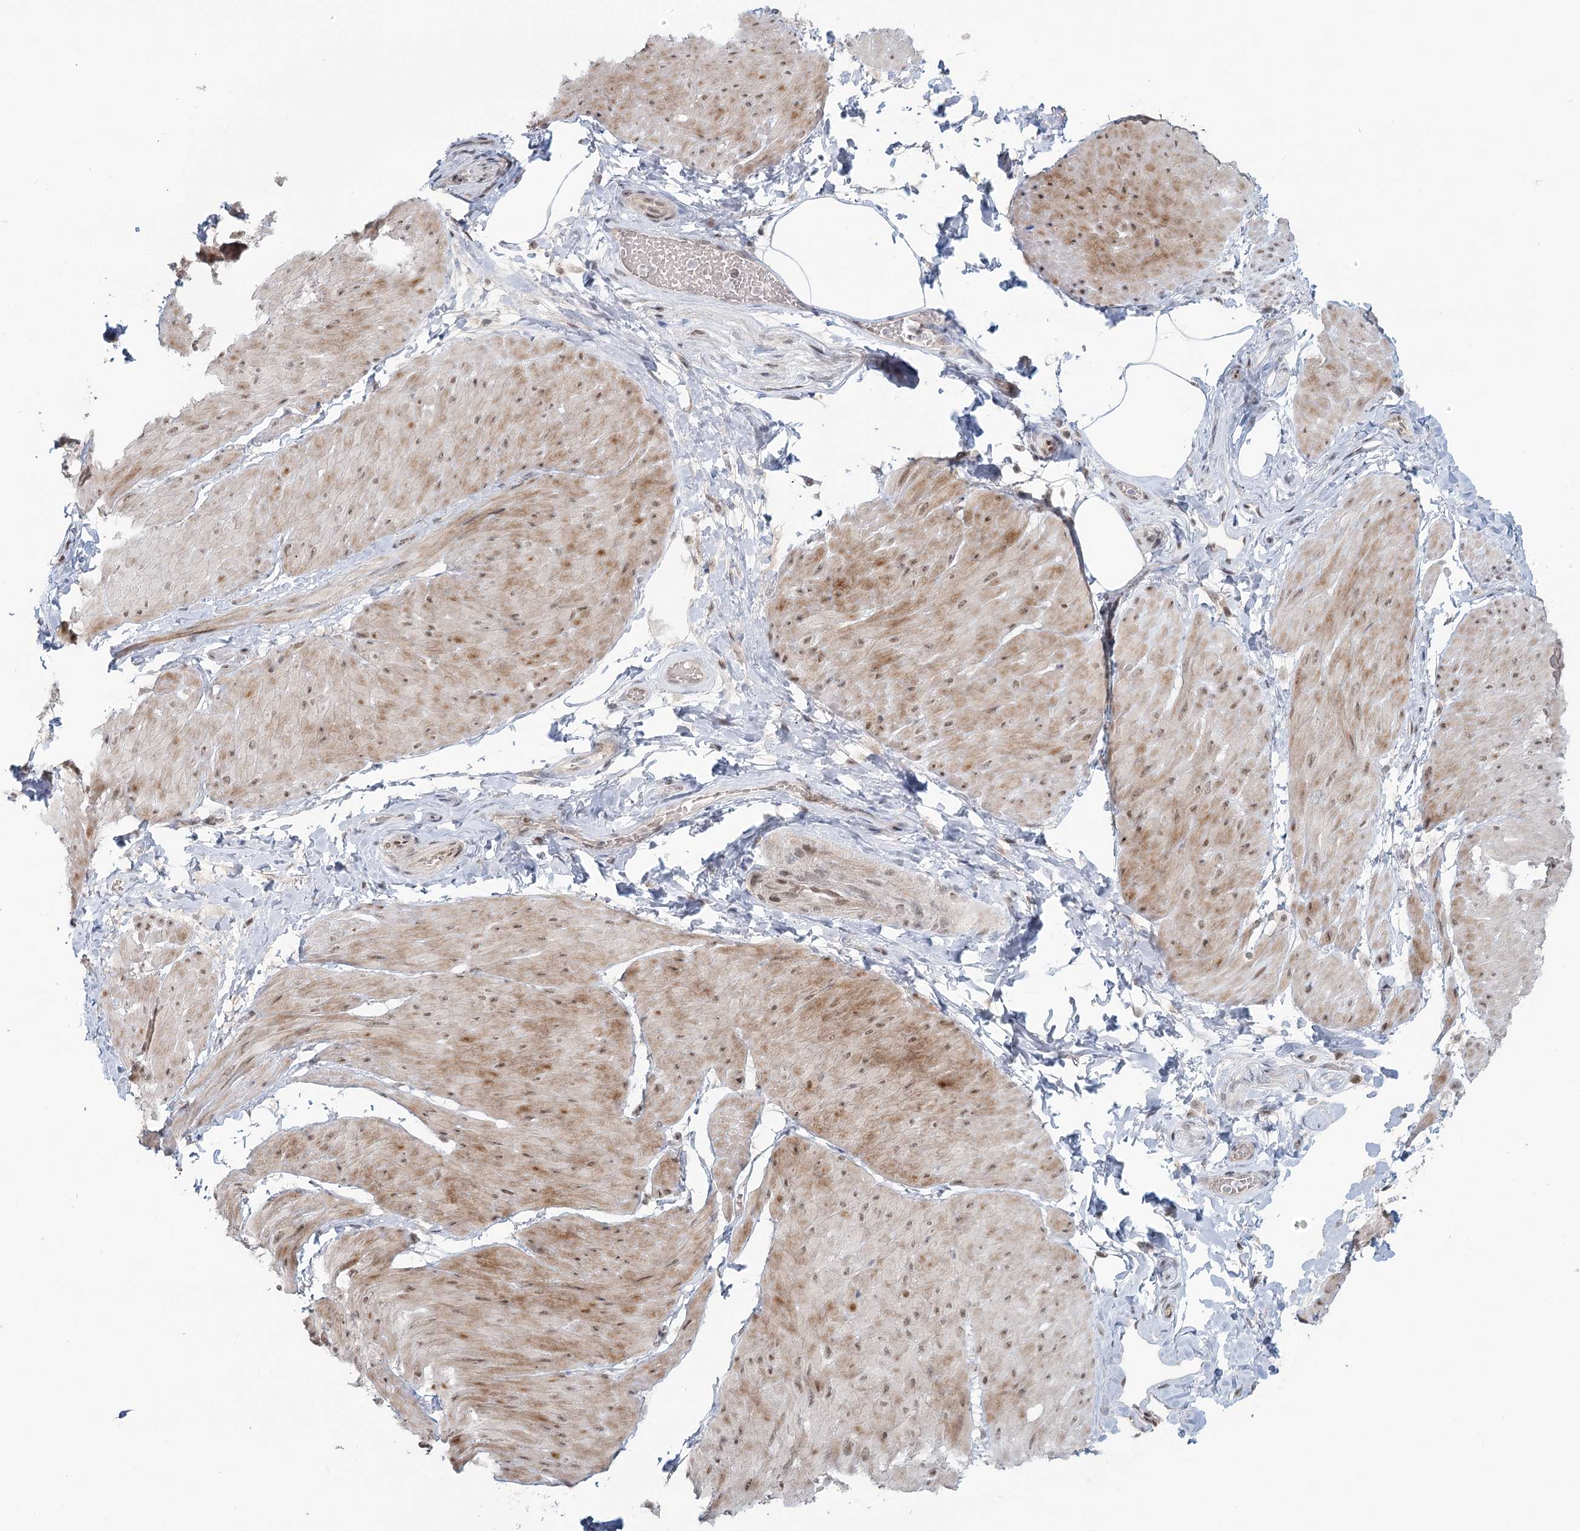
{"staining": {"intensity": "moderate", "quantity": "25%-75%", "location": "cytoplasmic/membranous,nuclear"}, "tissue": "smooth muscle", "cell_type": "Smooth muscle cells", "image_type": "normal", "snomed": [{"axis": "morphology", "description": "Urothelial carcinoma, High grade"}, {"axis": "topography", "description": "Urinary bladder"}], "caption": "Normal smooth muscle displays moderate cytoplasmic/membranous,nuclear expression in about 25%-75% of smooth muscle cells (Brightfield microscopy of DAB IHC at high magnification)..", "gene": "R3HCC1L", "patient": {"sex": "male", "age": 46}}